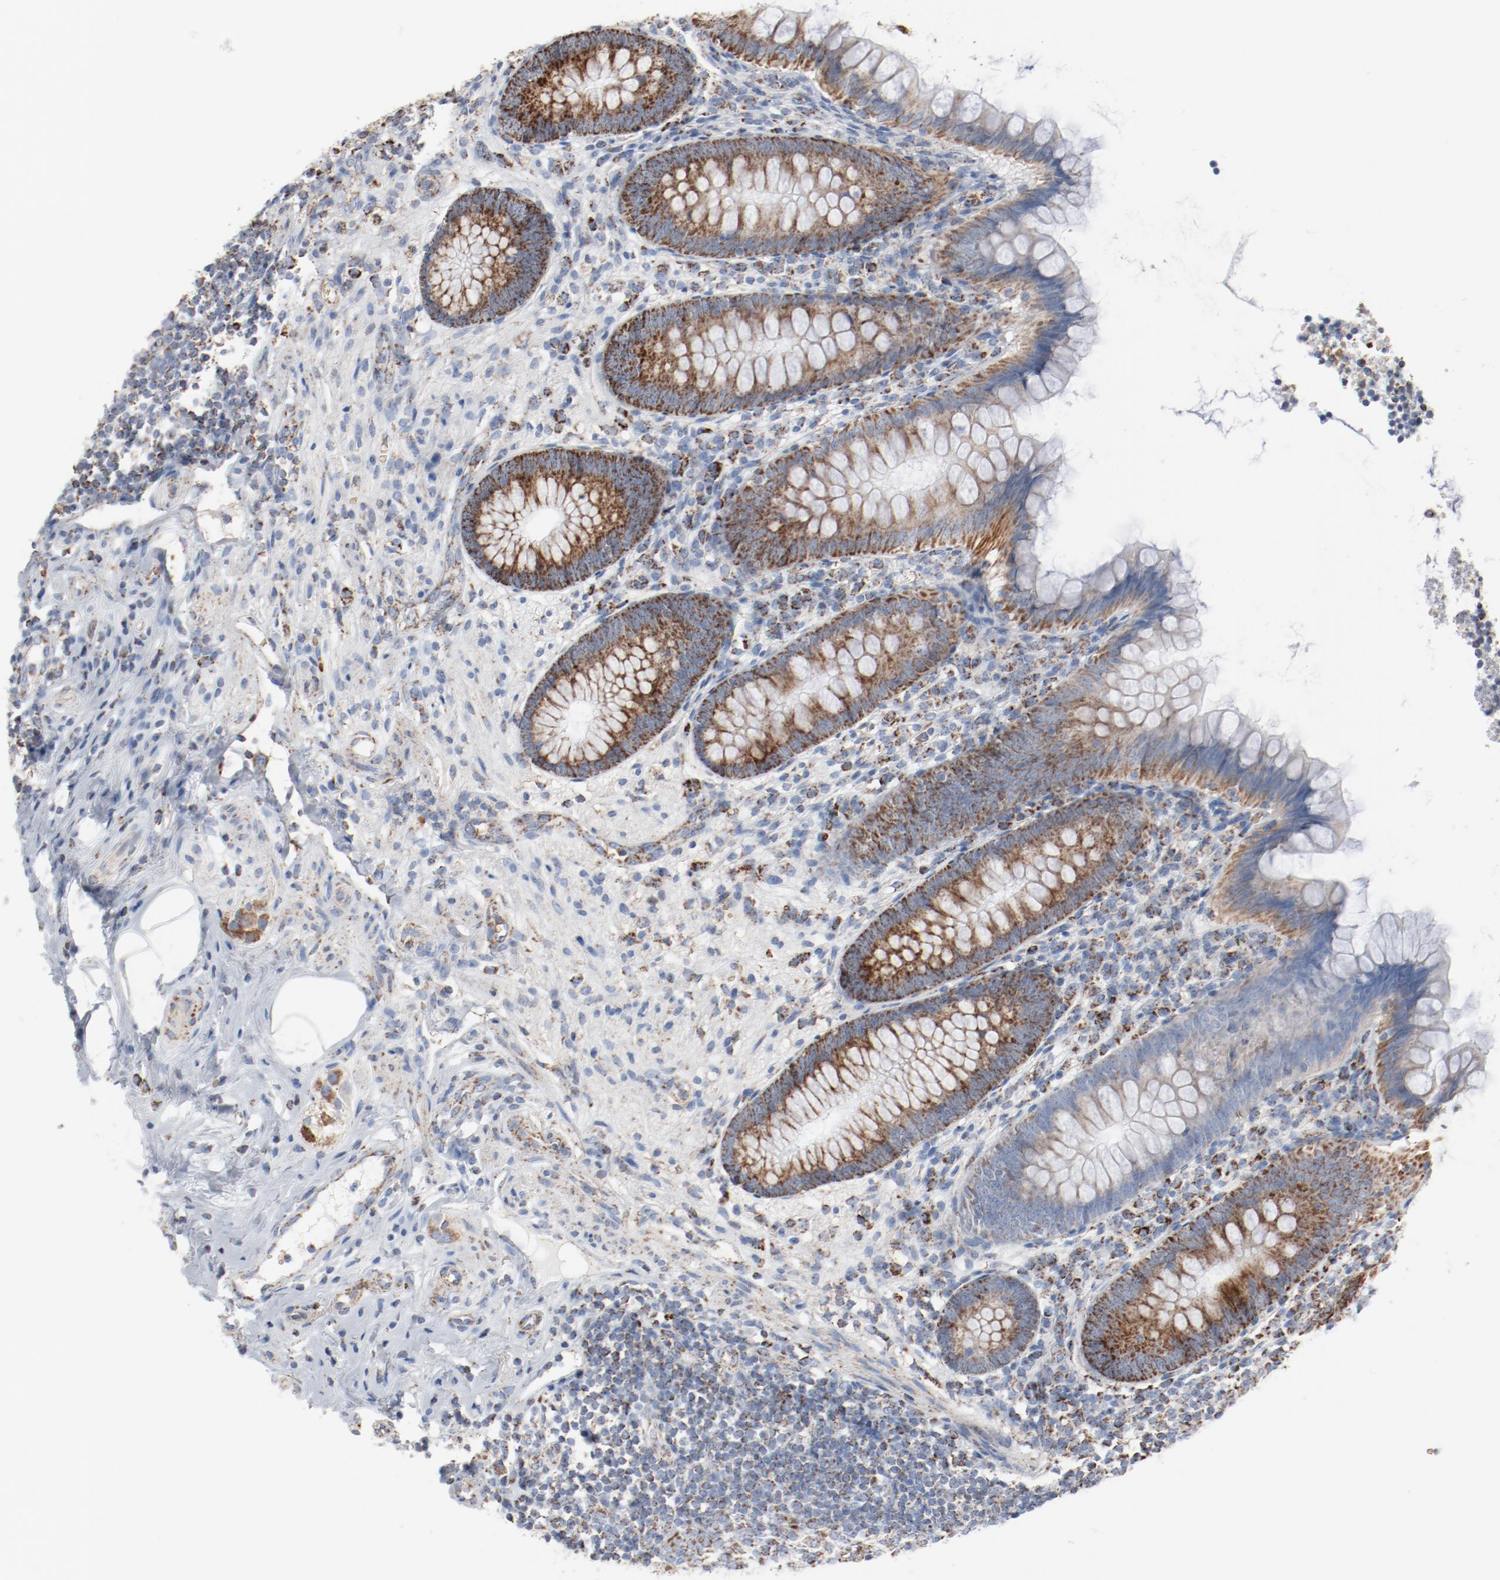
{"staining": {"intensity": "moderate", "quantity": ">75%", "location": "cytoplasmic/membranous"}, "tissue": "appendix", "cell_type": "Glandular cells", "image_type": "normal", "snomed": [{"axis": "morphology", "description": "Normal tissue, NOS"}, {"axis": "topography", "description": "Appendix"}], "caption": "Immunohistochemistry (IHC) micrograph of benign human appendix stained for a protein (brown), which displays medium levels of moderate cytoplasmic/membranous staining in approximately >75% of glandular cells.", "gene": "NDUFB8", "patient": {"sex": "female", "age": 66}}